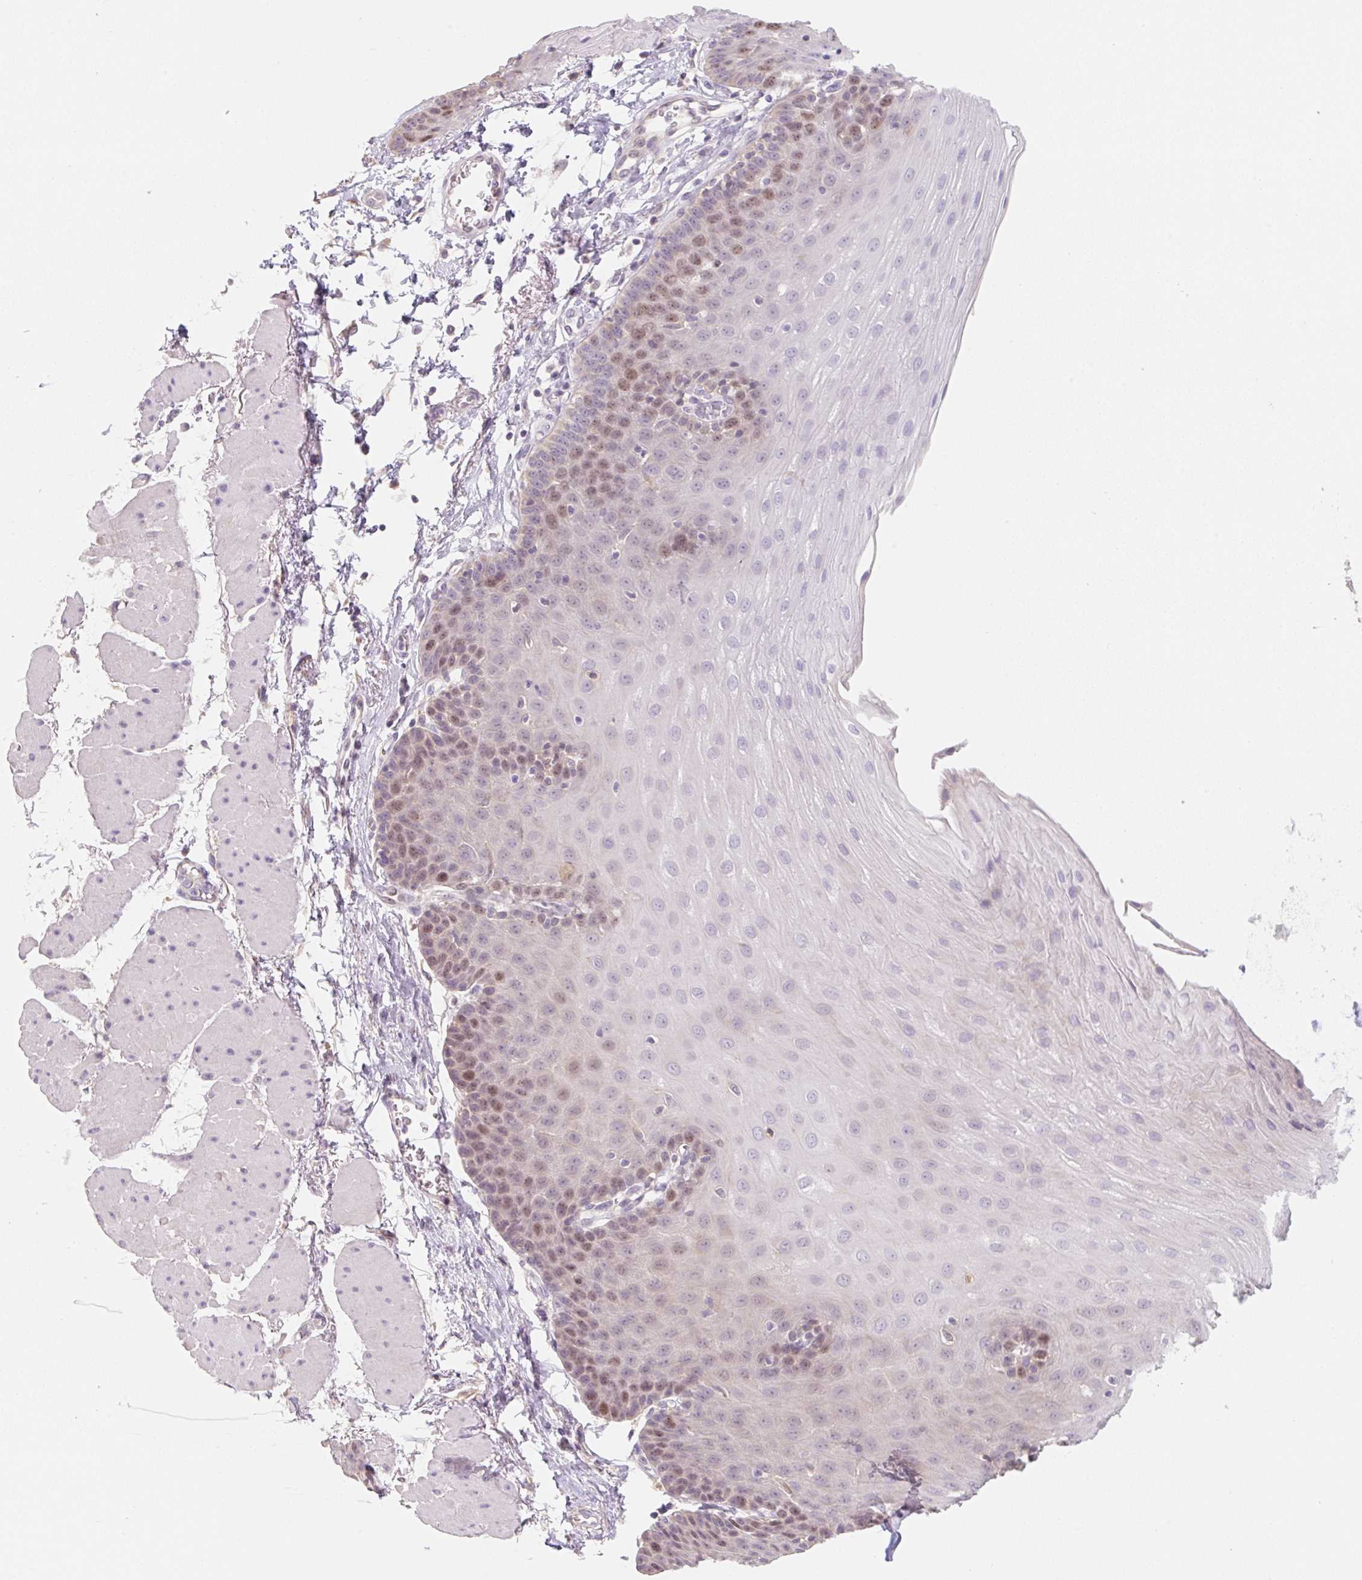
{"staining": {"intensity": "moderate", "quantity": "25%-75%", "location": "nuclear"}, "tissue": "esophagus", "cell_type": "Squamous epithelial cells", "image_type": "normal", "snomed": [{"axis": "morphology", "description": "Normal tissue, NOS"}, {"axis": "topography", "description": "Esophagus"}], "caption": "IHC histopathology image of benign esophagus: esophagus stained using immunohistochemistry demonstrates medium levels of moderate protein expression localized specifically in the nuclear of squamous epithelial cells, appearing as a nuclear brown color.", "gene": "MIA2", "patient": {"sex": "female", "age": 81}}